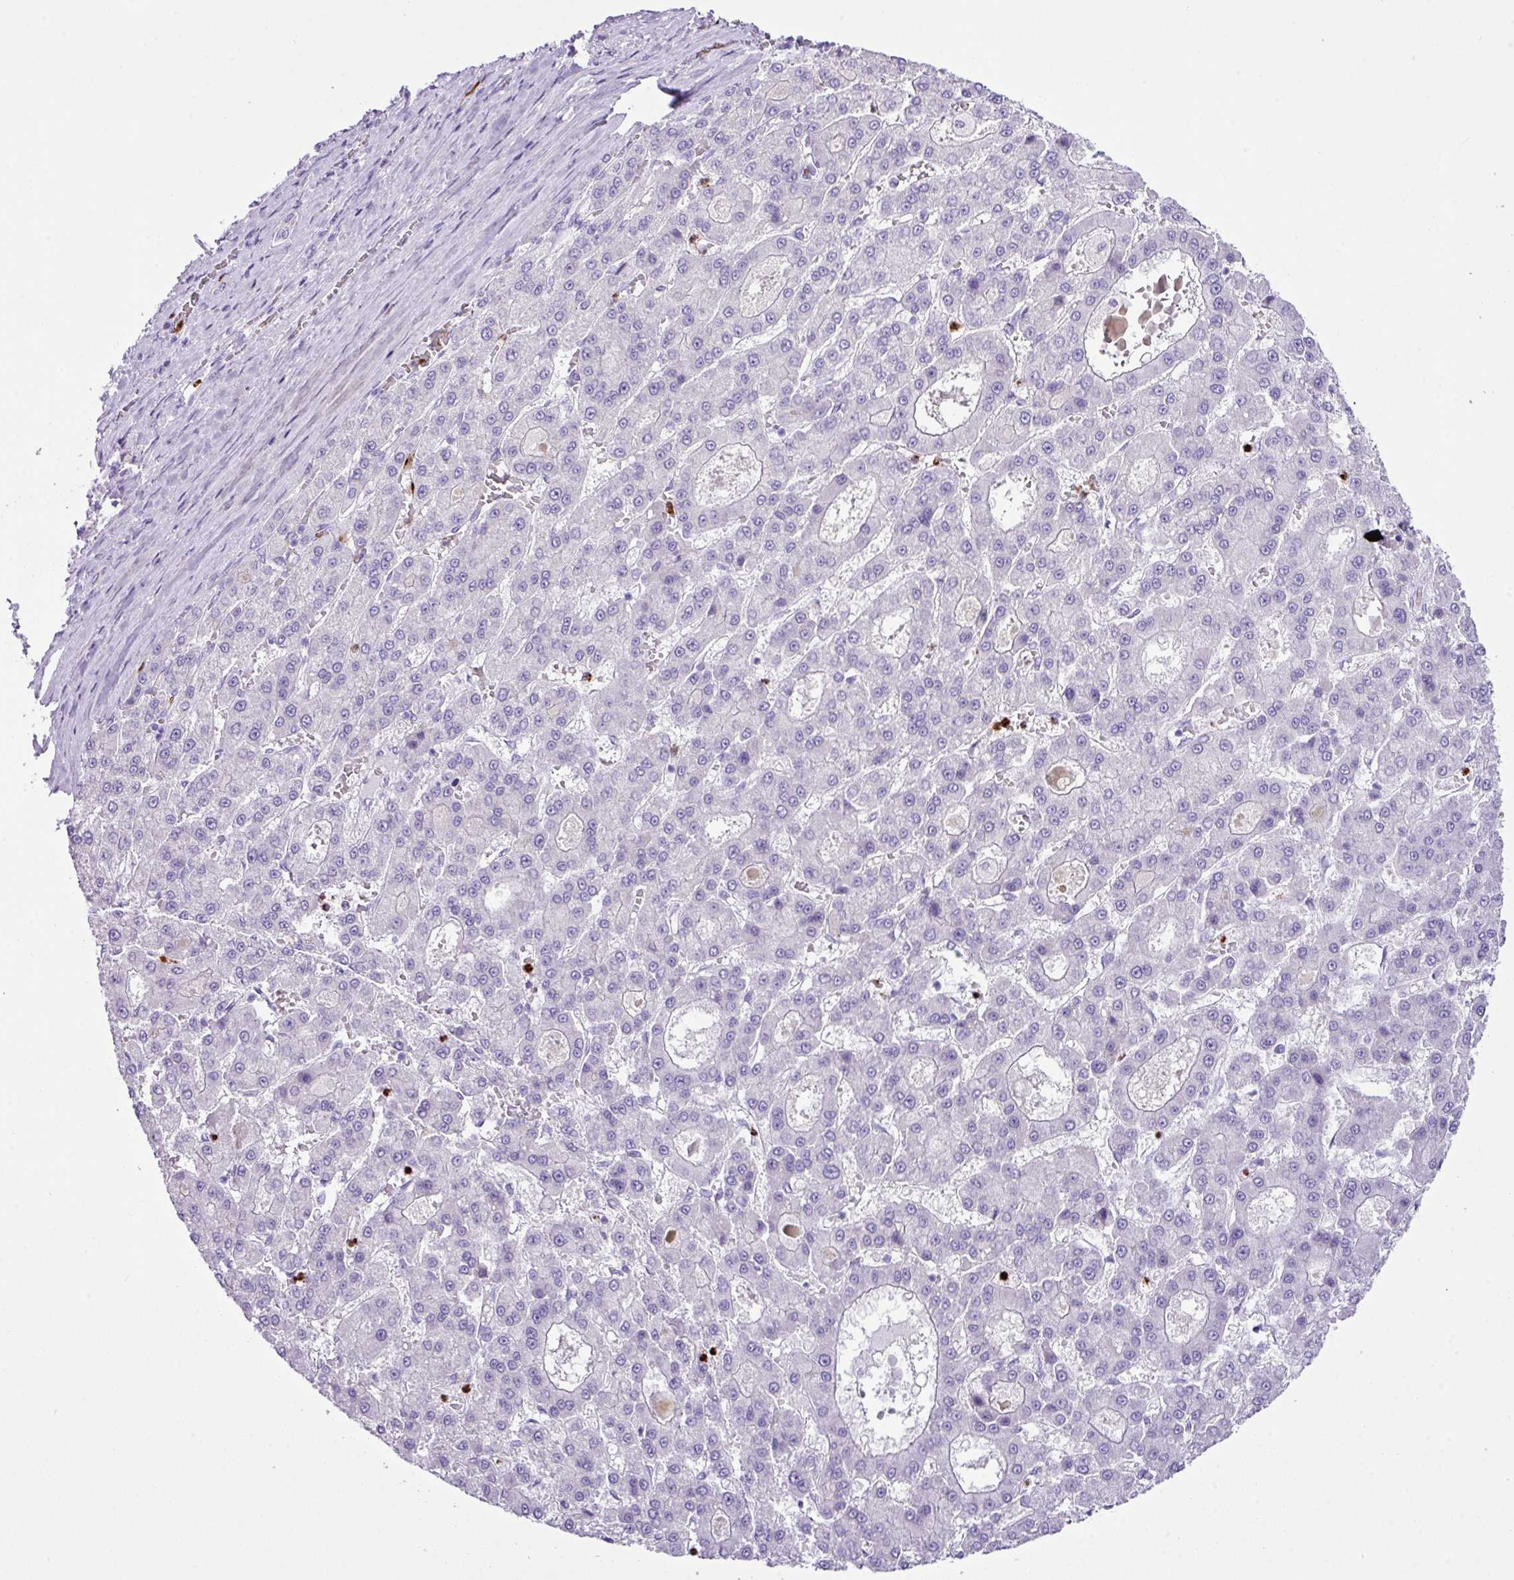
{"staining": {"intensity": "negative", "quantity": "none", "location": "none"}, "tissue": "liver cancer", "cell_type": "Tumor cells", "image_type": "cancer", "snomed": [{"axis": "morphology", "description": "Carcinoma, Hepatocellular, NOS"}, {"axis": "topography", "description": "Liver"}], "caption": "Immunohistochemistry (IHC) of liver cancer exhibits no expression in tumor cells. (Stains: DAB immunohistochemistry (IHC) with hematoxylin counter stain, Microscopy: brightfield microscopy at high magnification).", "gene": "RCAN2", "patient": {"sex": "male", "age": 70}}